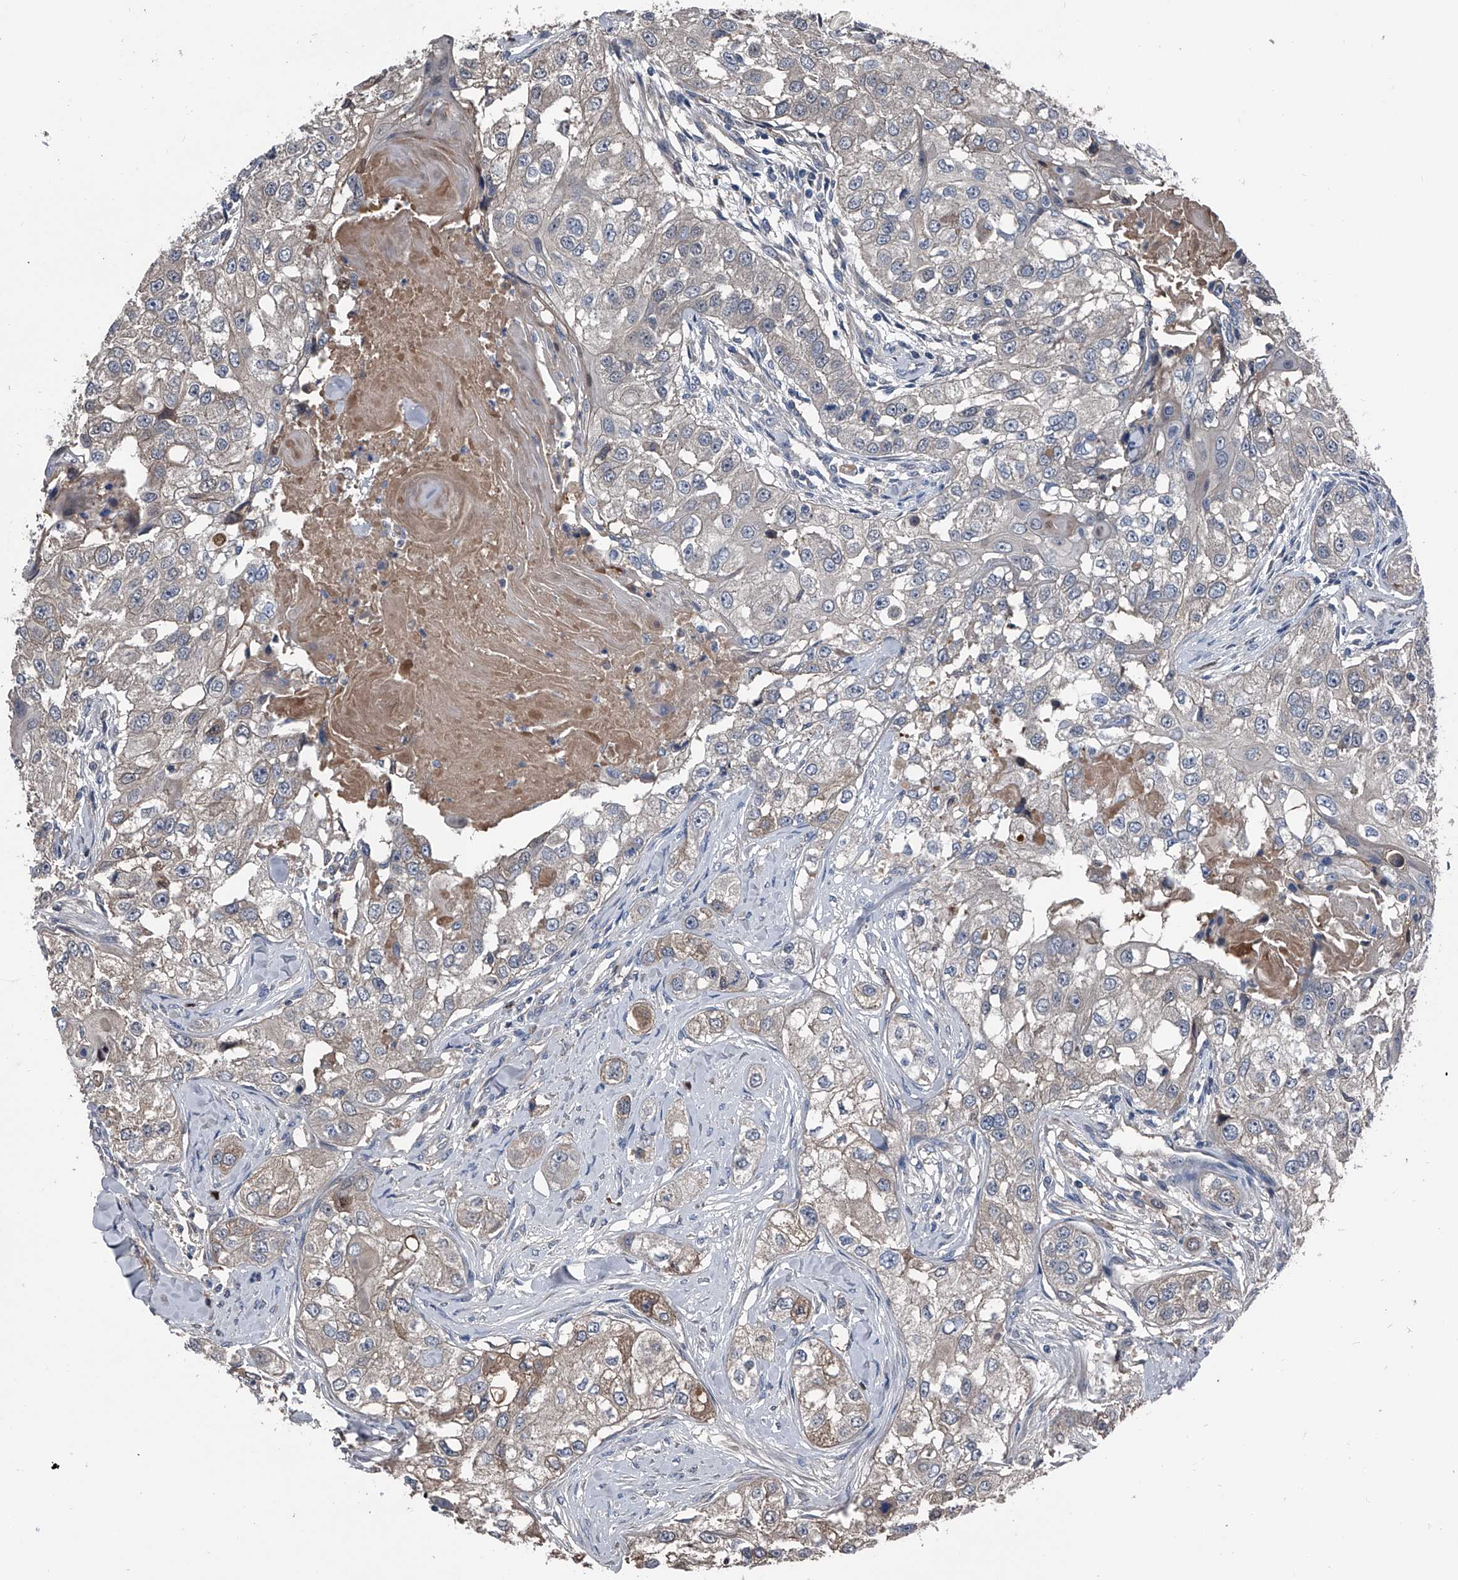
{"staining": {"intensity": "weak", "quantity": "<25%", "location": "cytoplasmic/membranous"}, "tissue": "head and neck cancer", "cell_type": "Tumor cells", "image_type": "cancer", "snomed": [{"axis": "morphology", "description": "Normal tissue, NOS"}, {"axis": "morphology", "description": "Squamous cell carcinoma, NOS"}, {"axis": "topography", "description": "Skeletal muscle"}, {"axis": "topography", "description": "Head-Neck"}], "caption": "An image of head and neck squamous cell carcinoma stained for a protein exhibits no brown staining in tumor cells.", "gene": "KIF13A", "patient": {"sex": "male", "age": 51}}